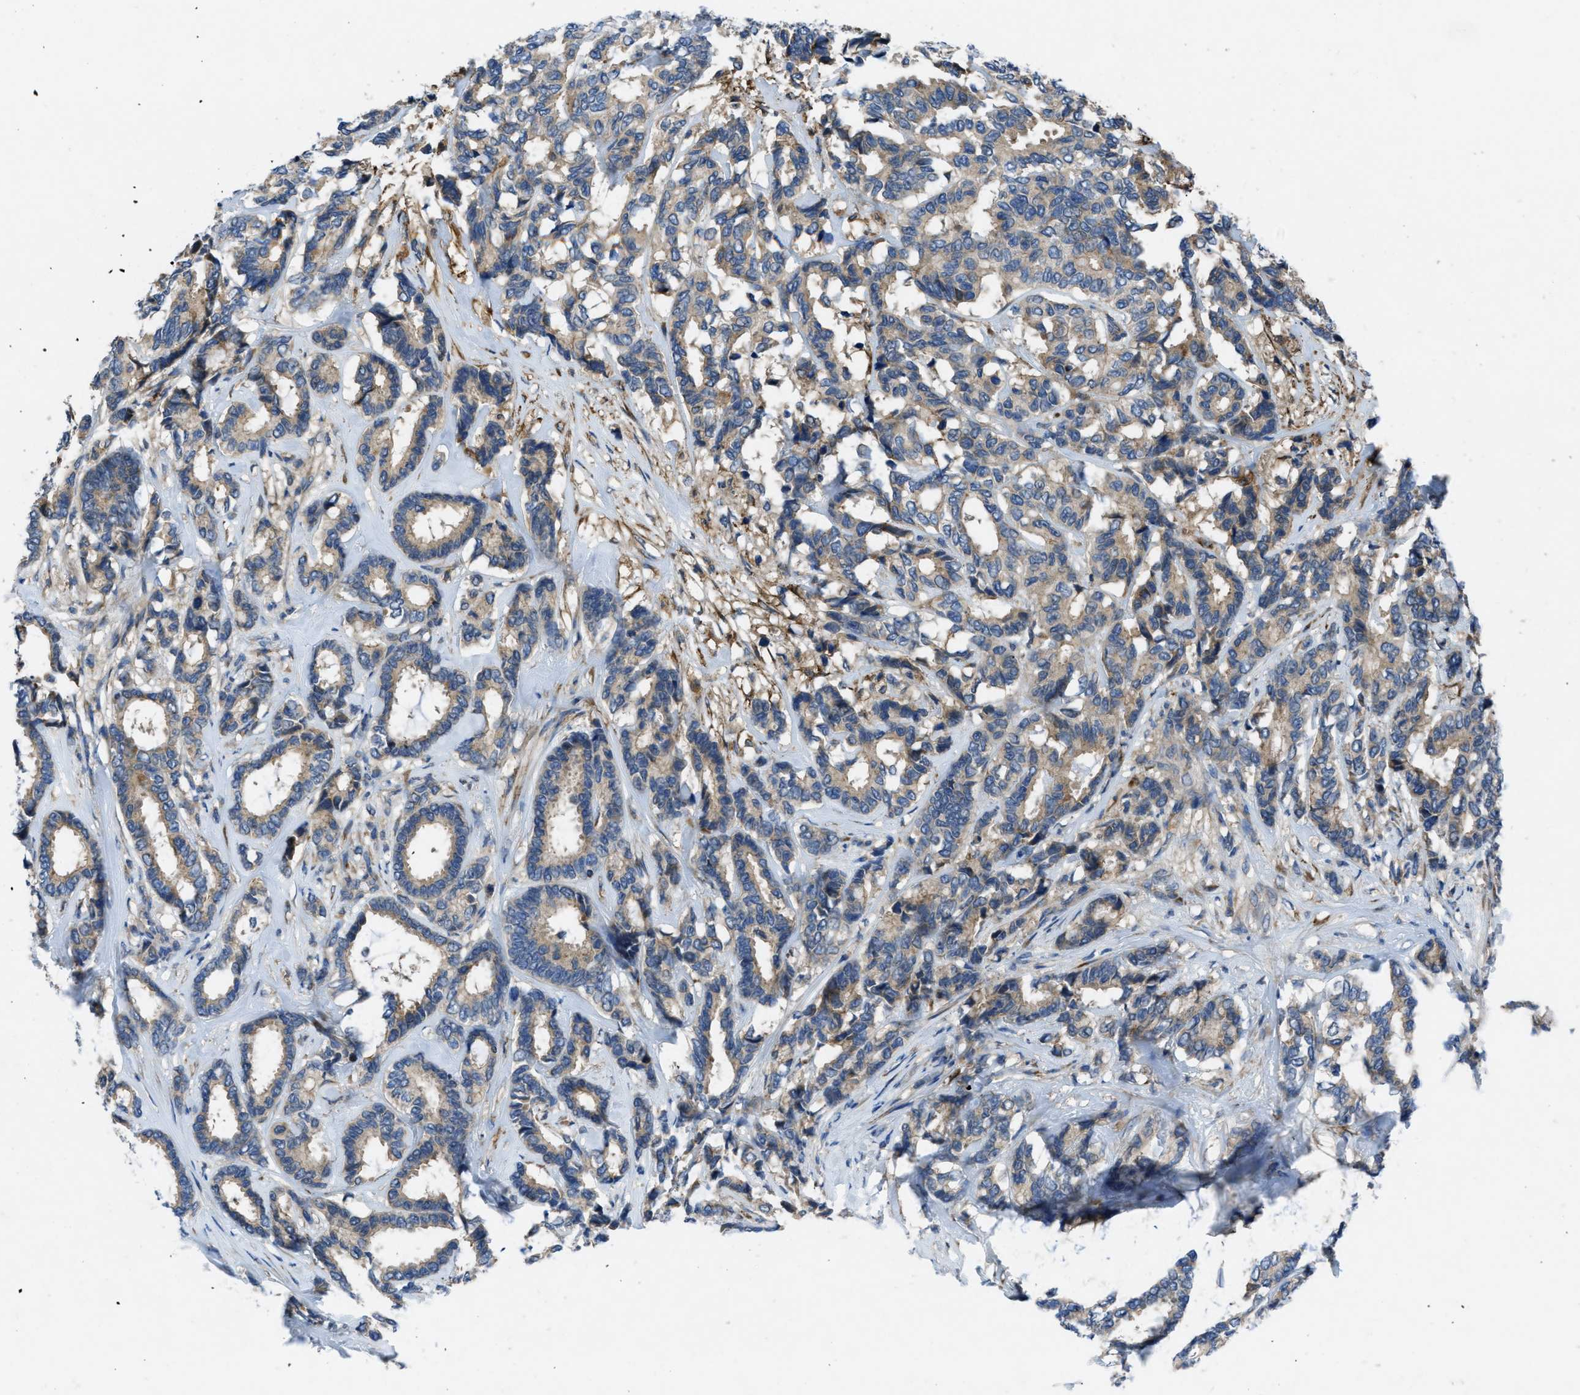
{"staining": {"intensity": "weak", "quantity": ">75%", "location": "cytoplasmic/membranous"}, "tissue": "breast cancer", "cell_type": "Tumor cells", "image_type": "cancer", "snomed": [{"axis": "morphology", "description": "Duct carcinoma"}, {"axis": "topography", "description": "Breast"}], "caption": "Brown immunohistochemical staining in intraductal carcinoma (breast) displays weak cytoplasmic/membranous positivity in approximately >75% of tumor cells.", "gene": "MAP3K20", "patient": {"sex": "female", "age": 87}}